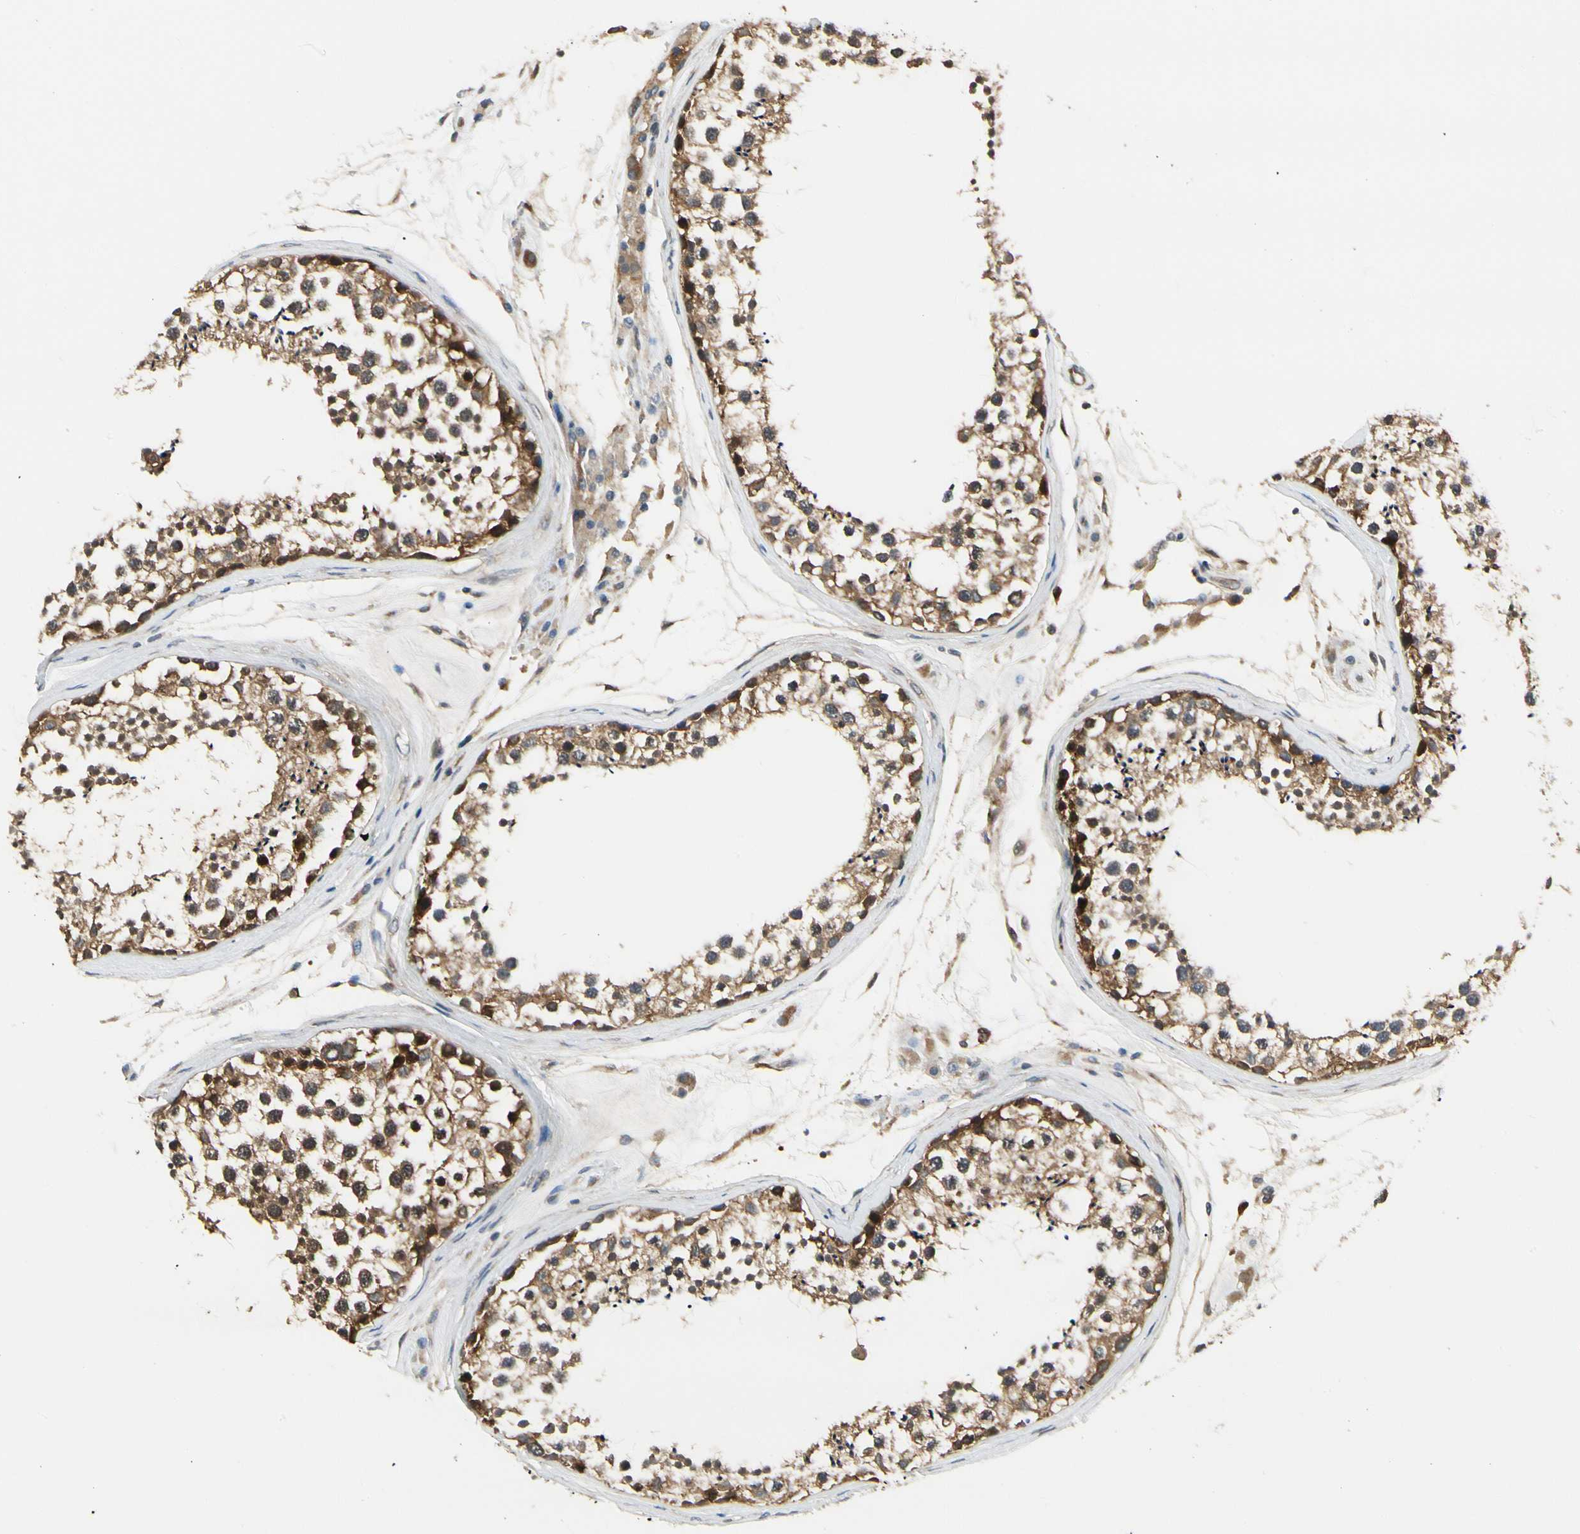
{"staining": {"intensity": "strong", "quantity": ">75%", "location": "cytoplasmic/membranous"}, "tissue": "testis", "cell_type": "Cells in seminiferous ducts", "image_type": "normal", "snomed": [{"axis": "morphology", "description": "Normal tissue, NOS"}, {"axis": "topography", "description": "Testis"}], "caption": "Immunohistochemical staining of unremarkable human testis reveals strong cytoplasmic/membranous protein positivity in approximately >75% of cells in seminiferous ducts.", "gene": "NME1", "patient": {"sex": "male", "age": 46}}